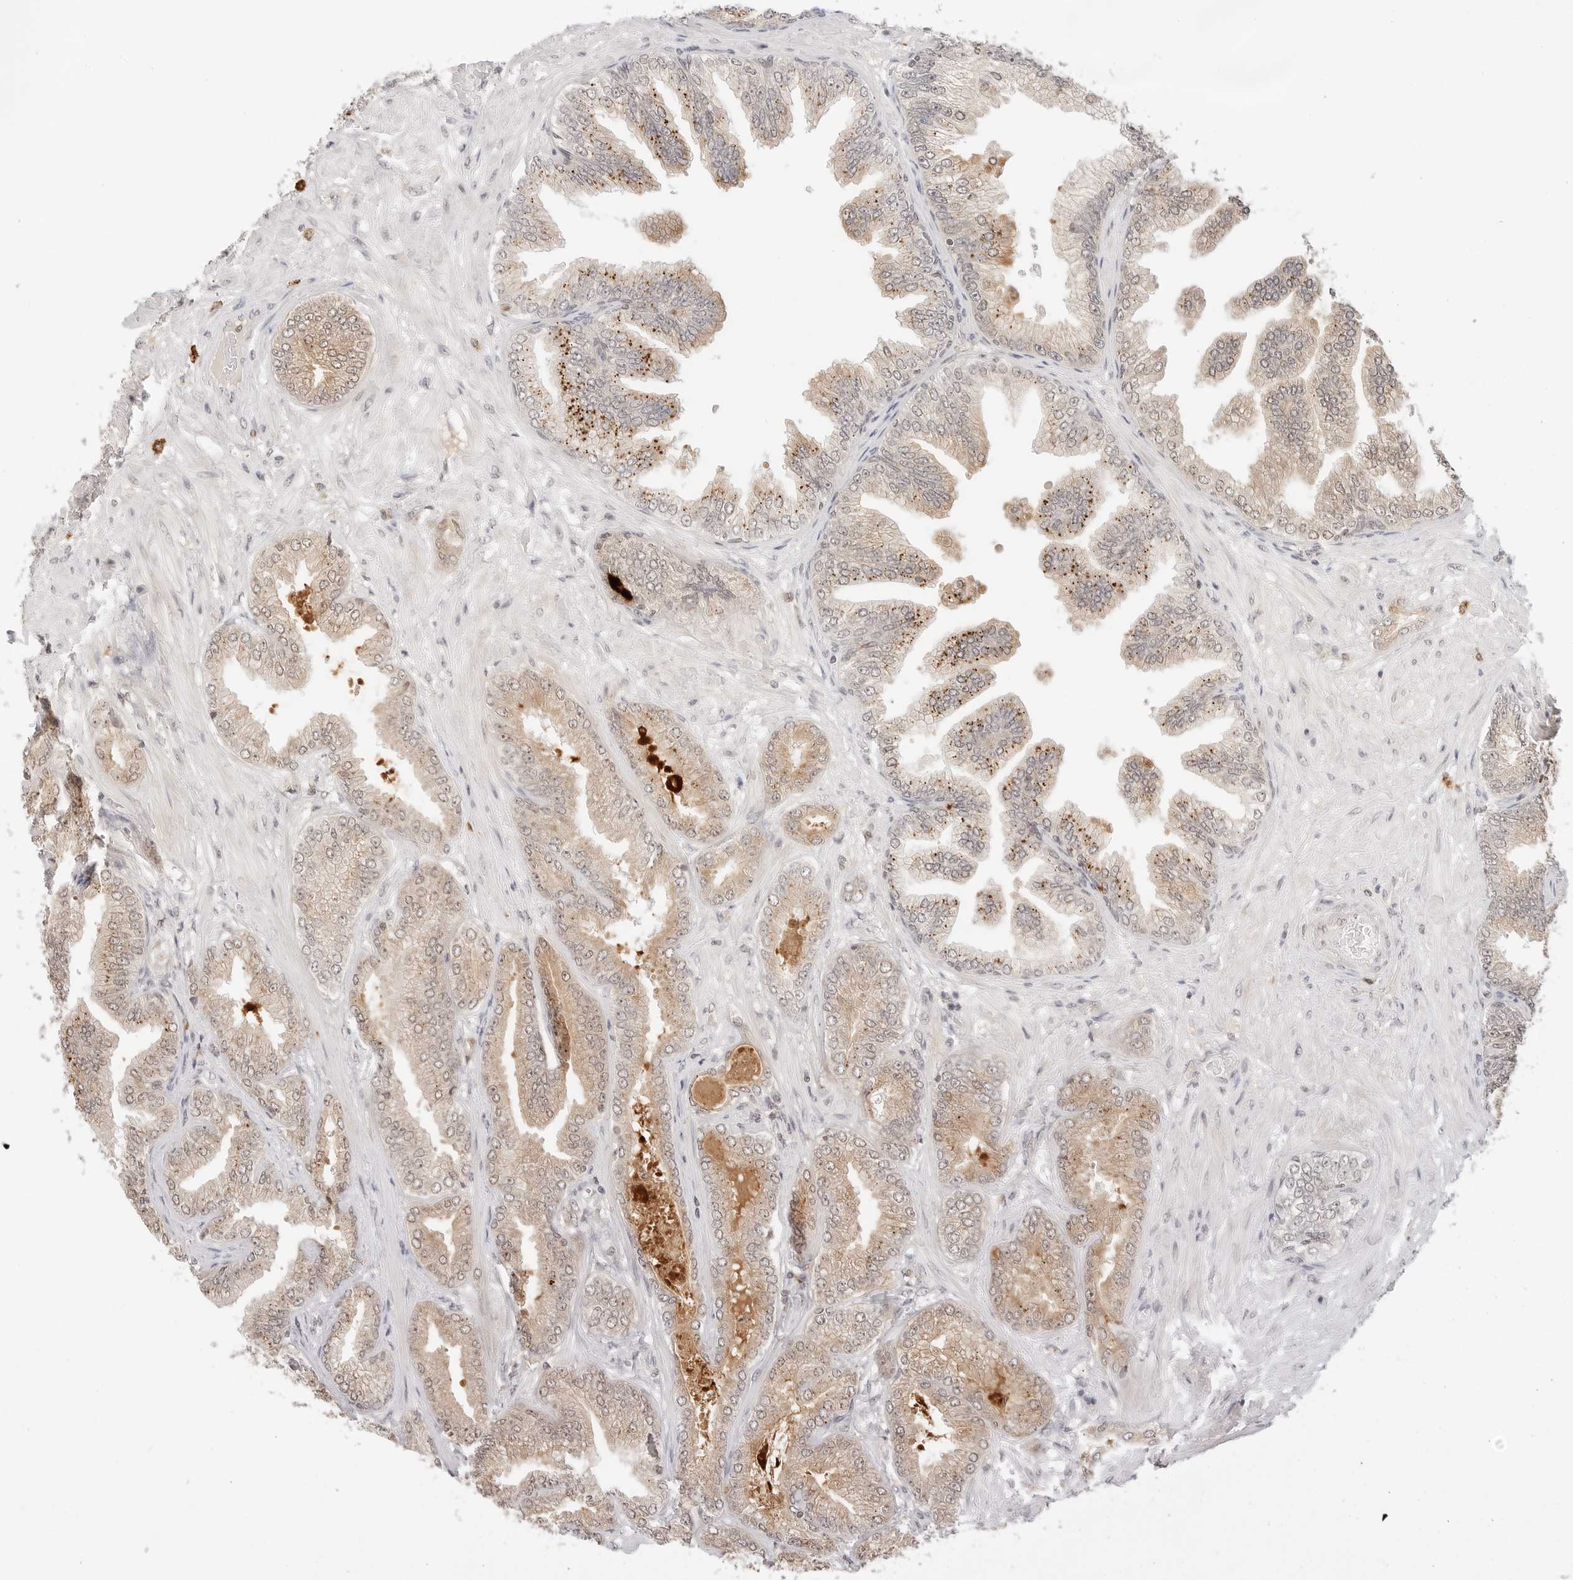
{"staining": {"intensity": "moderate", "quantity": ">75%", "location": "cytoplasmic/membranous,nuclear"}, "tissue": "prostate cancer", "cell_type": "Tumor cells", "image_type": "cancer", "snomed": [{"axis": "morphology", "description": "Adenocarcinoma, Low grade"}, {"axis": "topography", "description": "Prostate"}], "caption": "A brown stain labels moderate cytoplasmic/membranous and nuclear staining of a protein in low-grade adenocarcinoma (prostate) tumor cells.", "gene": "SEPTIN4", "patient": {"sex": "male", "age": 63}}